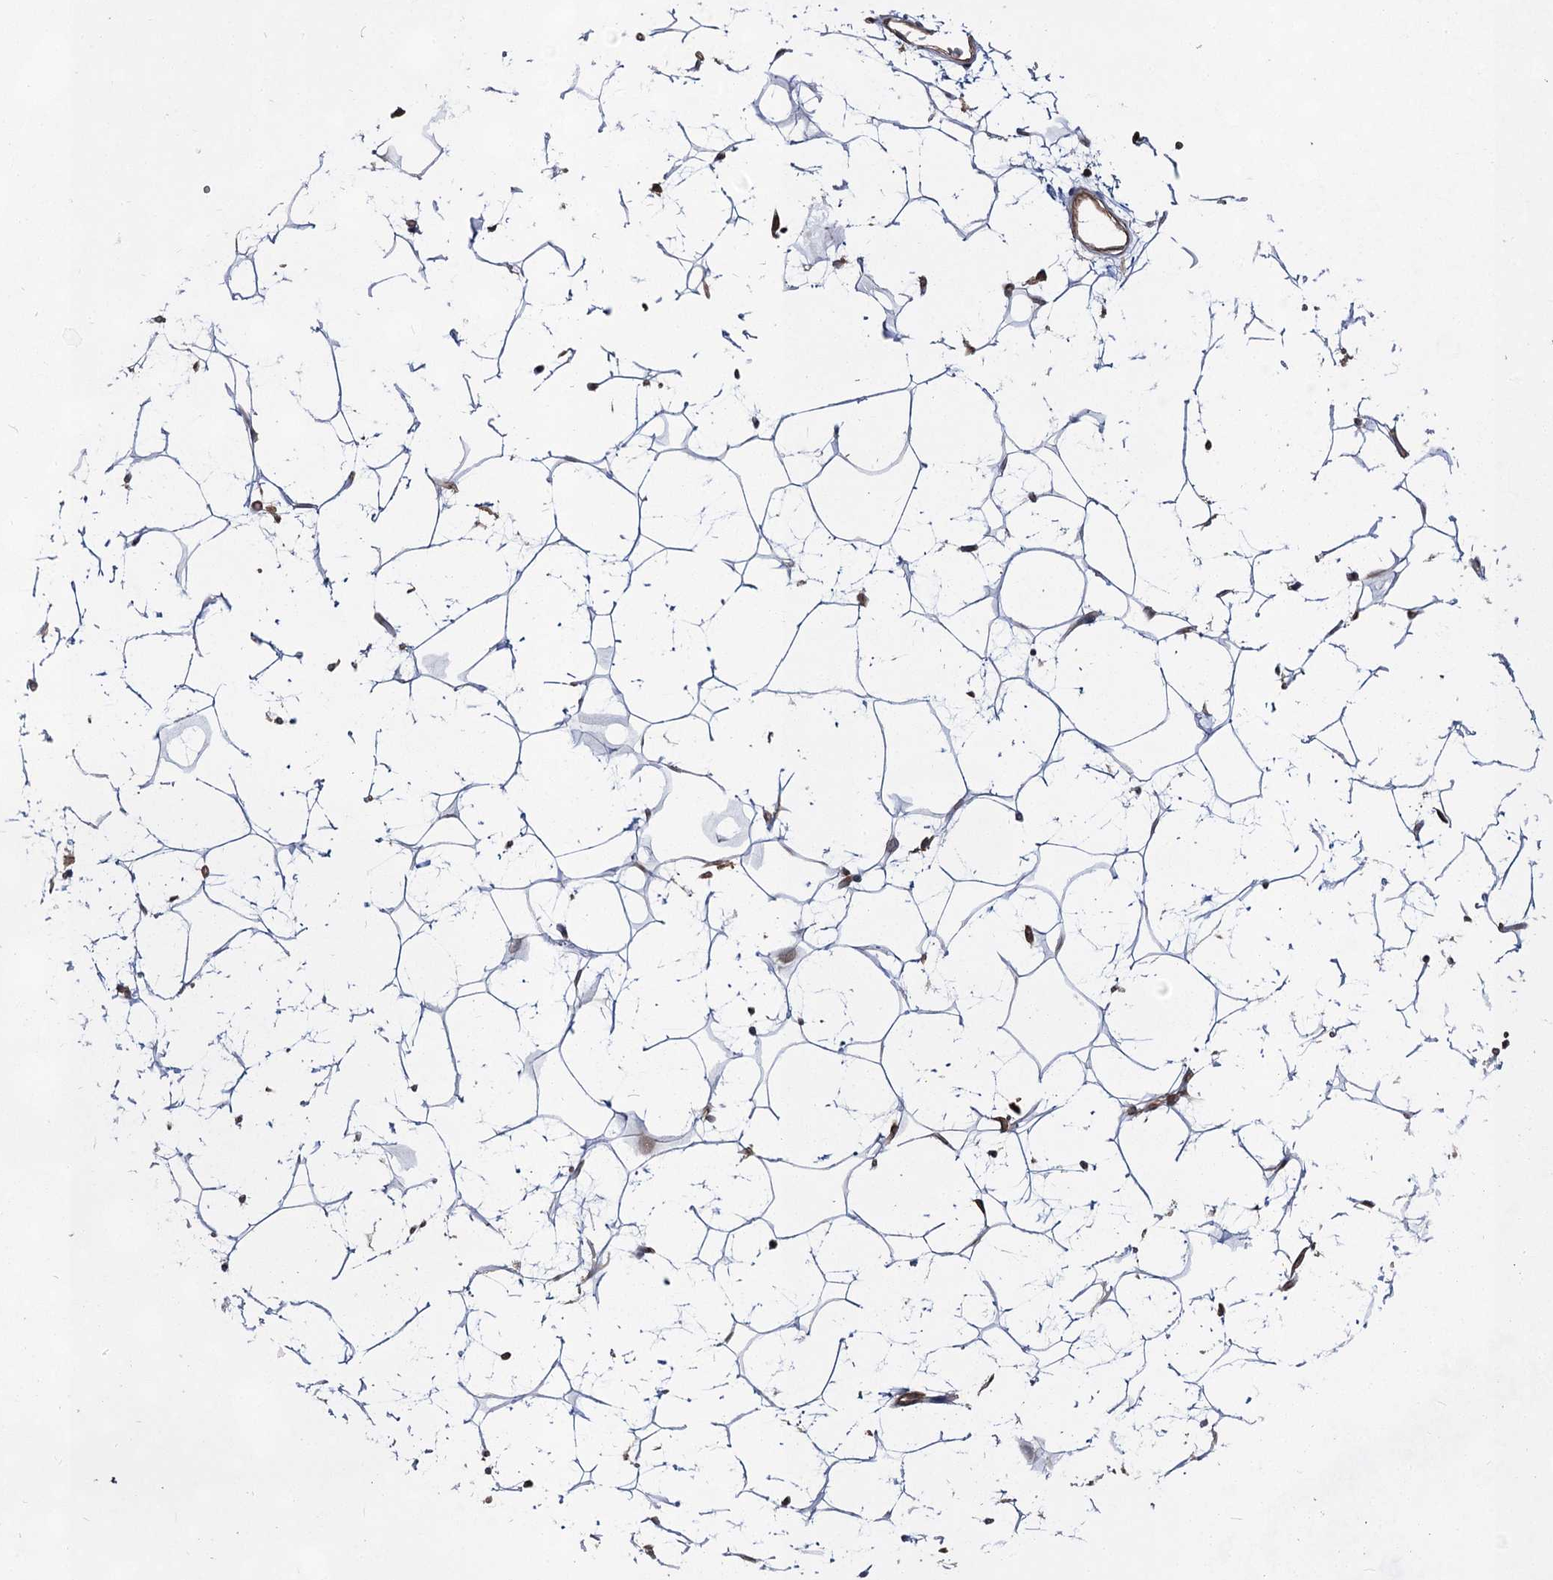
{"staining": {"intensity": "strong", "quantity": ">75%", "location": "cytoplasmic/membranous"}, "tissue": "adipose tissue", "cell_type": "Adipocytes", "image_type": "normal", "snomed": [{"axis": "morphology", "description": "Normal tissue, NOS"}, {"axis": "topography", "description": "Breast"}], "caption": "Immunohistochemical staining of unremarkable adipose tissue shows high levels of strong cytoplasmic/membranous expression in about >75% of adipocytes.", "gene": "IQSEC1", "patient": {"sex": "female", "age": 26}}